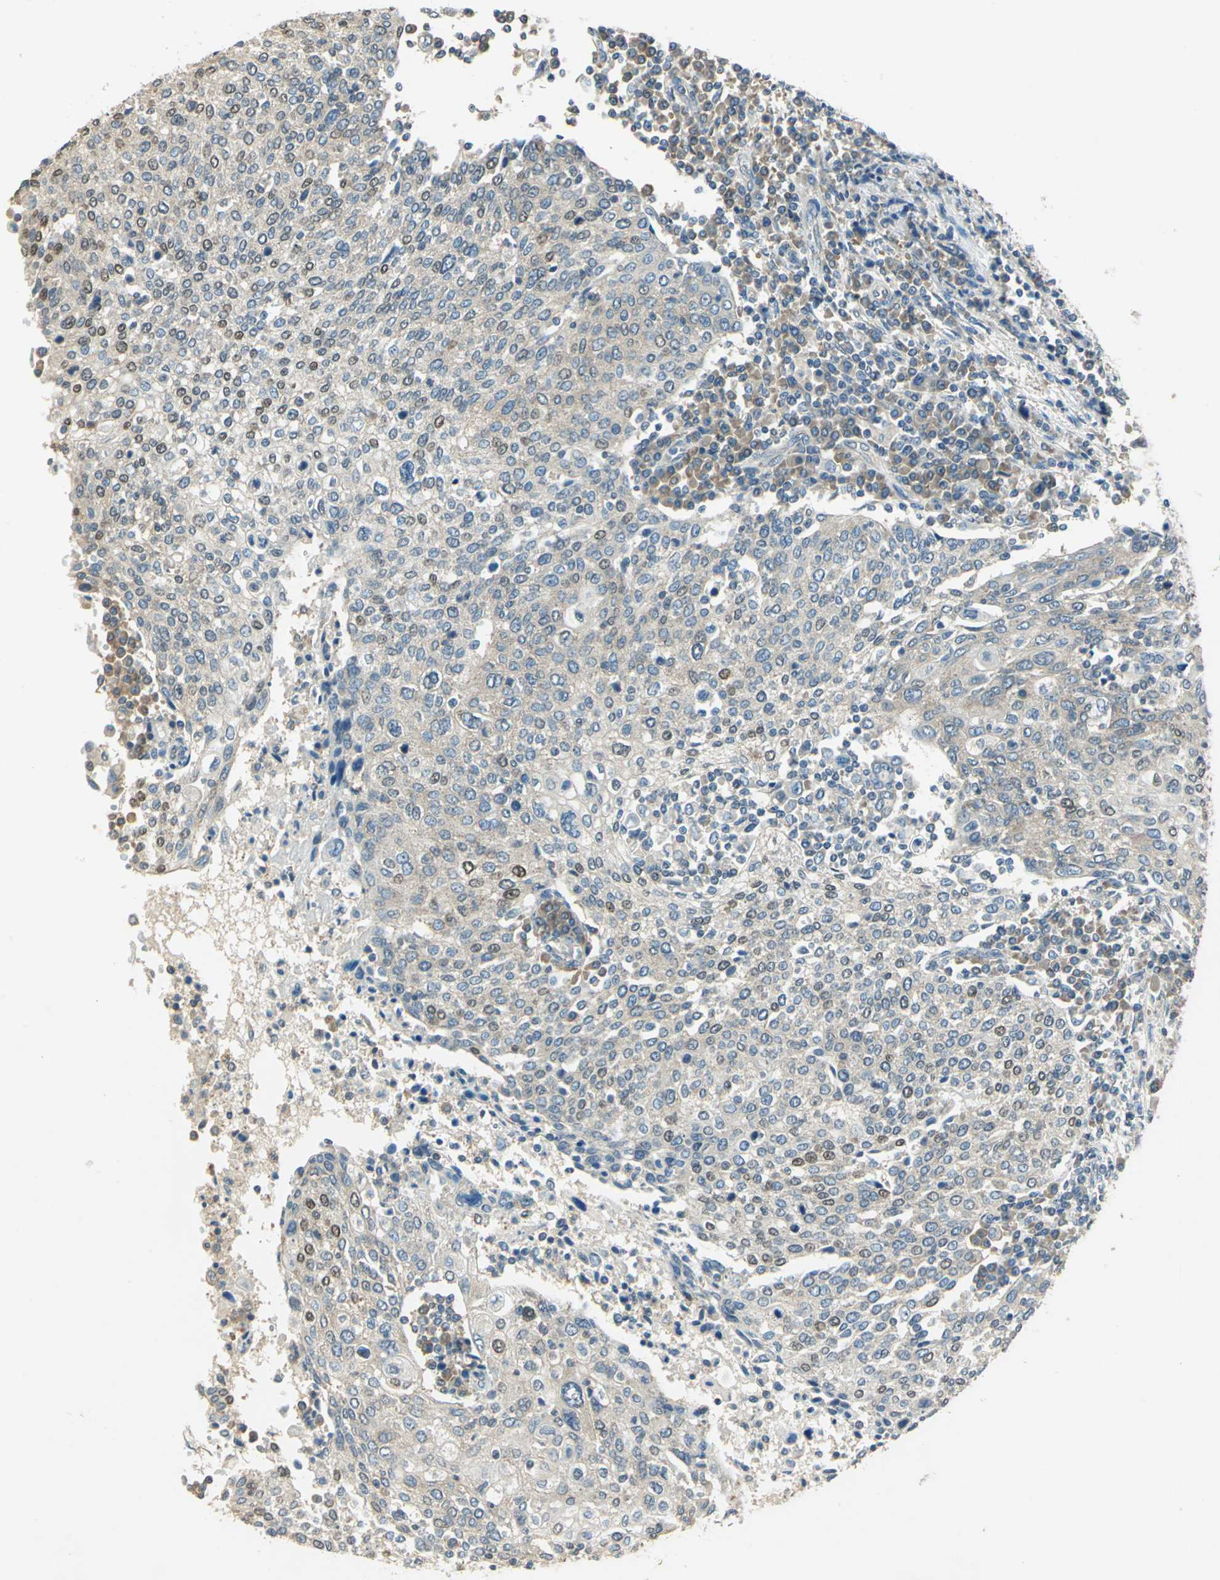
{"staining": {"intensity": "moderate", "quantity": "<25%", "location": "cytoplasmic/membranous,nuclear"}, "tissue": "cervical cancer", "cell_type": "Tumor cells", "image_type": "cancer", "snomed": [{"axis": "morphology", "description": "Squamous cell carcinoma, NOS"}, {"axis": "topography", "description": "Cervix"}], "caption": "Immunohistochemical staining of cervical cancer demonstrates low levels of moderate cytoplasmic/membranous and nuclear expression in about <25% of tumor cells.", "gene": "SHC2", "patient": {"sex": "female", "age": 40}}